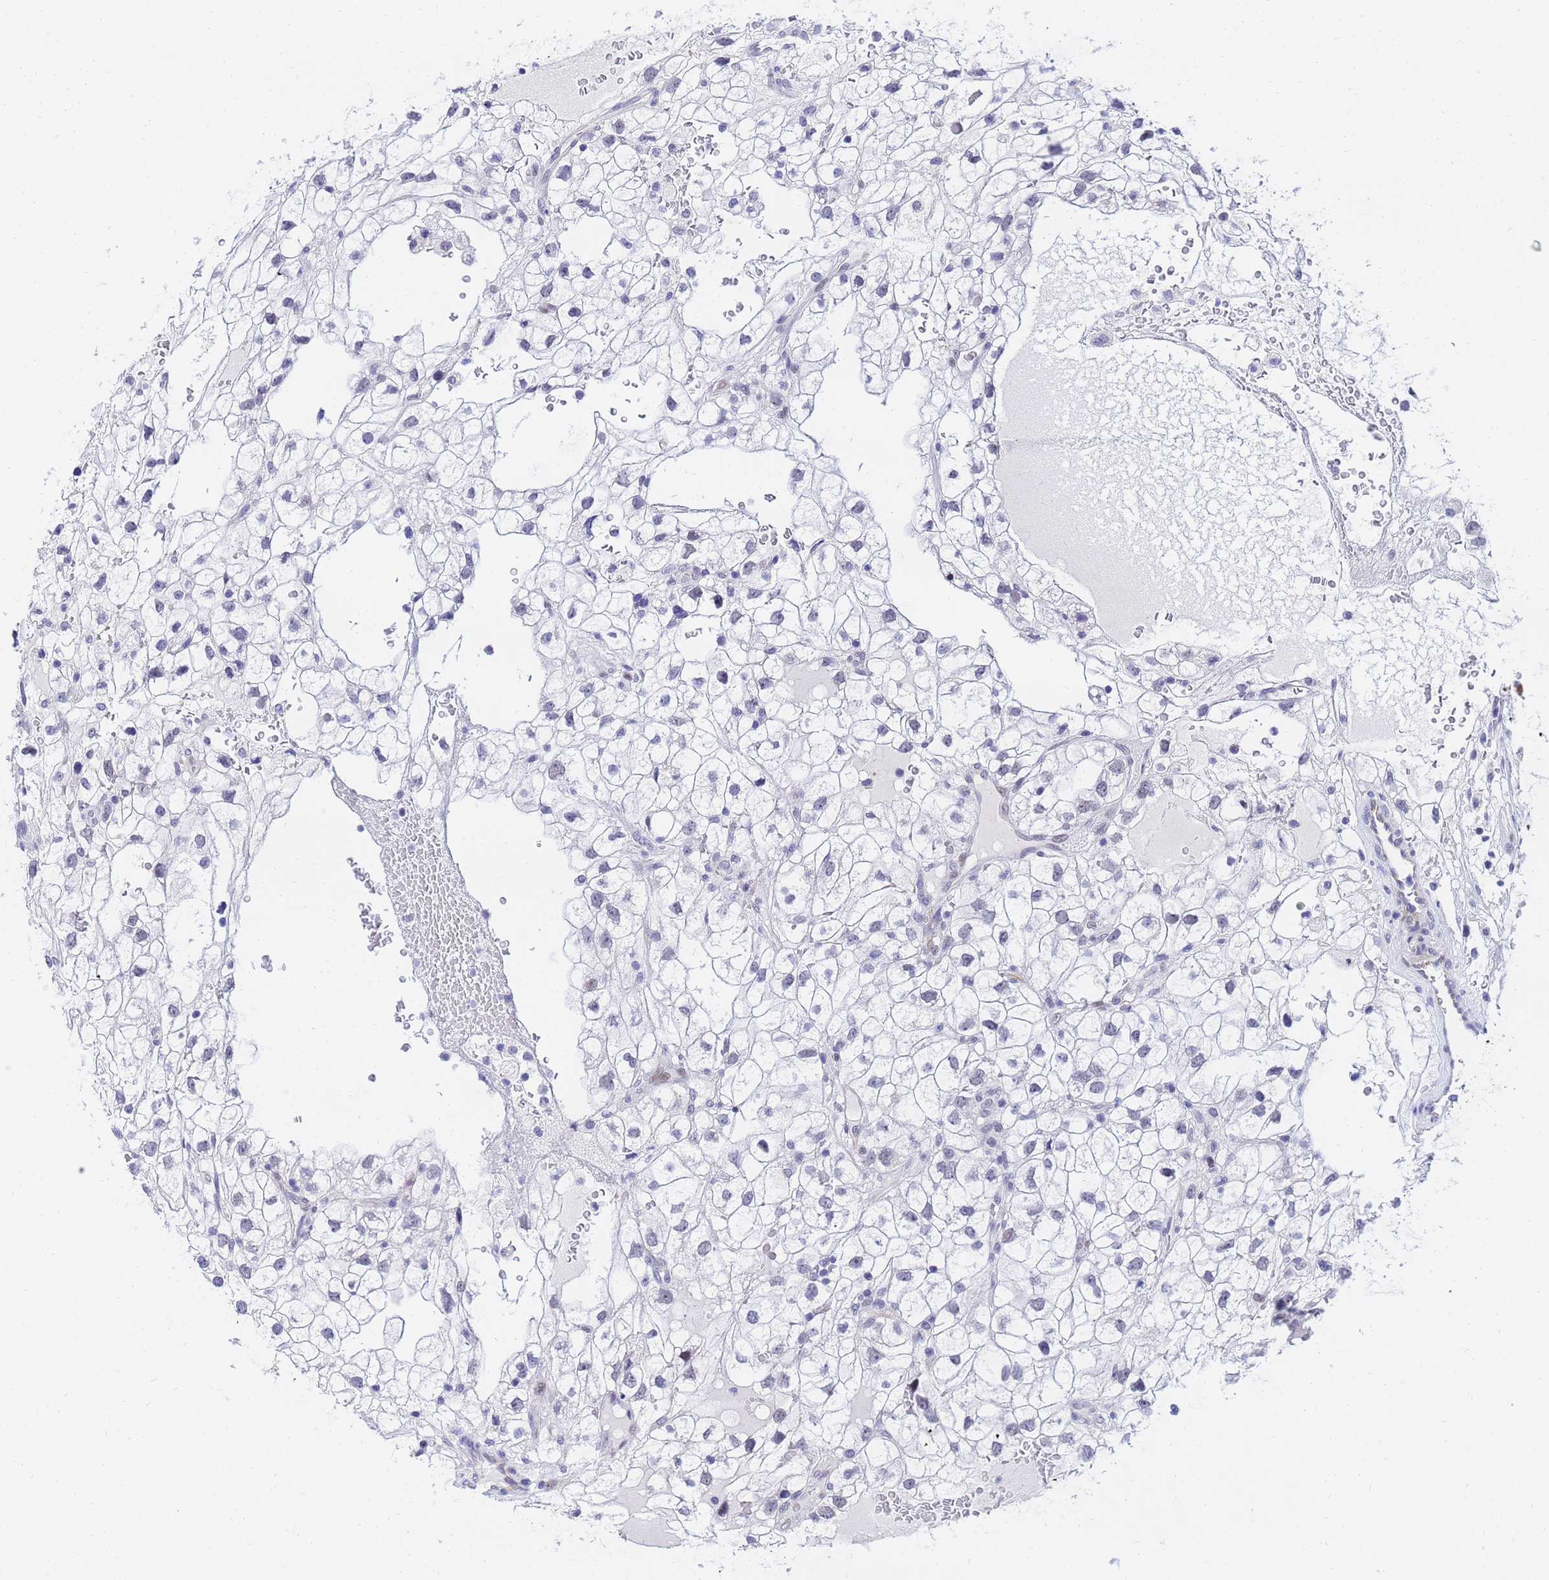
{"staining": {"intensity": "negative", "quantity": "none", "location": "none"}, "tissue": "renal cancer", "cell_type": "Tumor cells", "image_type": "cancer", "snomed": [{"axis": "morphology", "description": "Adenocarcinoma, NOS"}, {"axis": "topography", "description": "Kidney"}], "caption": "Immunohistochemistry (IHC) image of neoplastic tissue: adenocarcinoma (renal) stained with DAB (3,3'-diaminobenzidine) shows no significant protein staining in tumor cells. Nuclei are stained in blue.", "gene": "CKMT1A", "patient": {"sex": "male", "age": 59}}